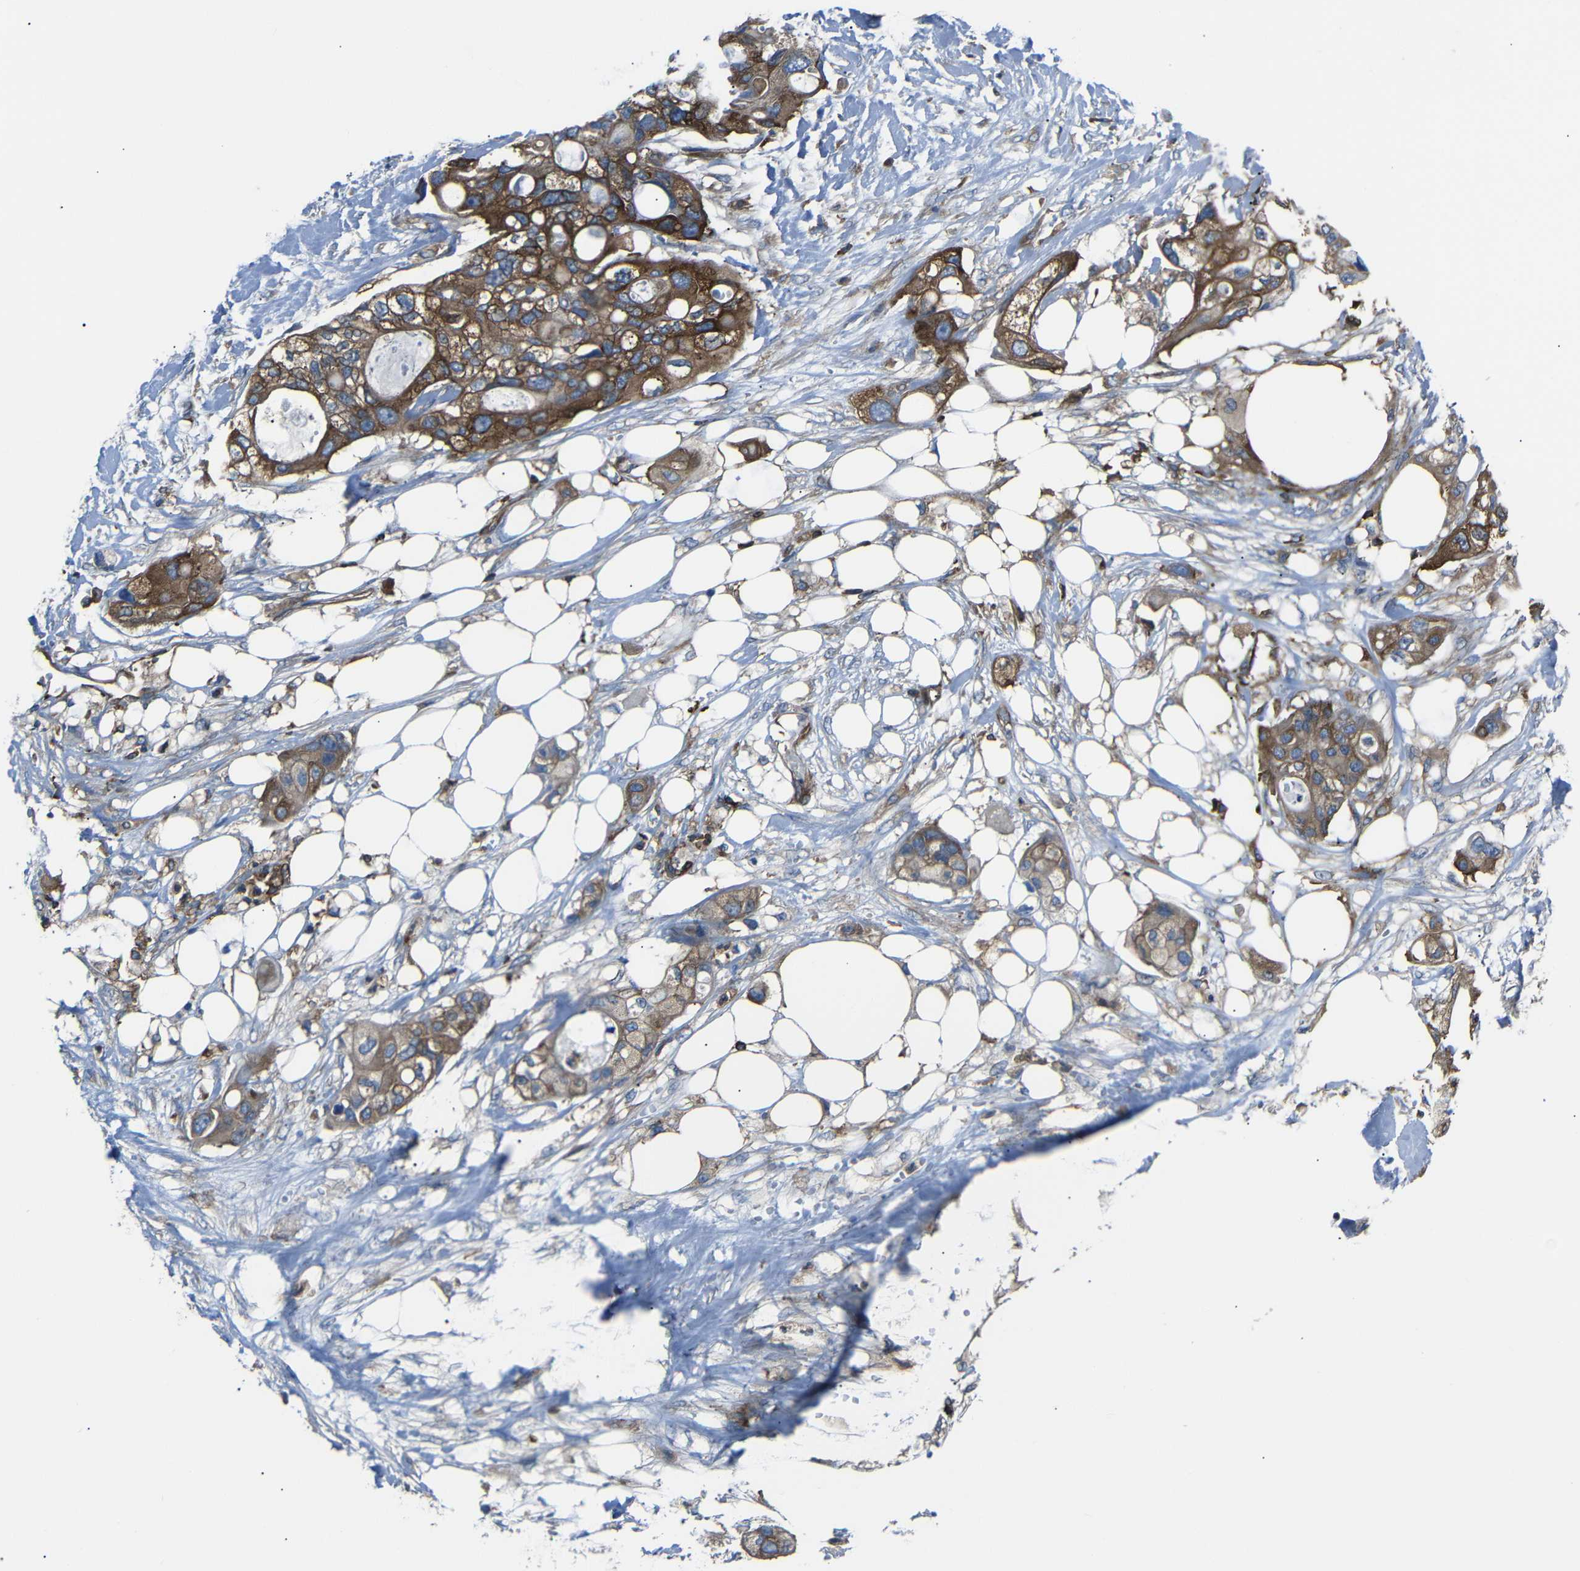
{"staining": {"intensity": "strong", "quantity": ">75%", "location": "cytoplasmic/membranous"}, "tissue": "colorectal cancer", "cell_type": "Tumor cells", "image_type": "cancer", "snomed": [{"axis": "morphology", "description": "Adenocarcinoma, NOS"}, {"axis": "topography", "description": "Colon"}], "caption": "A high-resolution photomicrograph shows immunohistochemistry staining of colorectal cancer, which shows strong cytoplasmic/membranous staining in approximately >75% of tumor cells.", "gene": "ARHGEF1", "patient": {"sex": "female", "age": 57}}